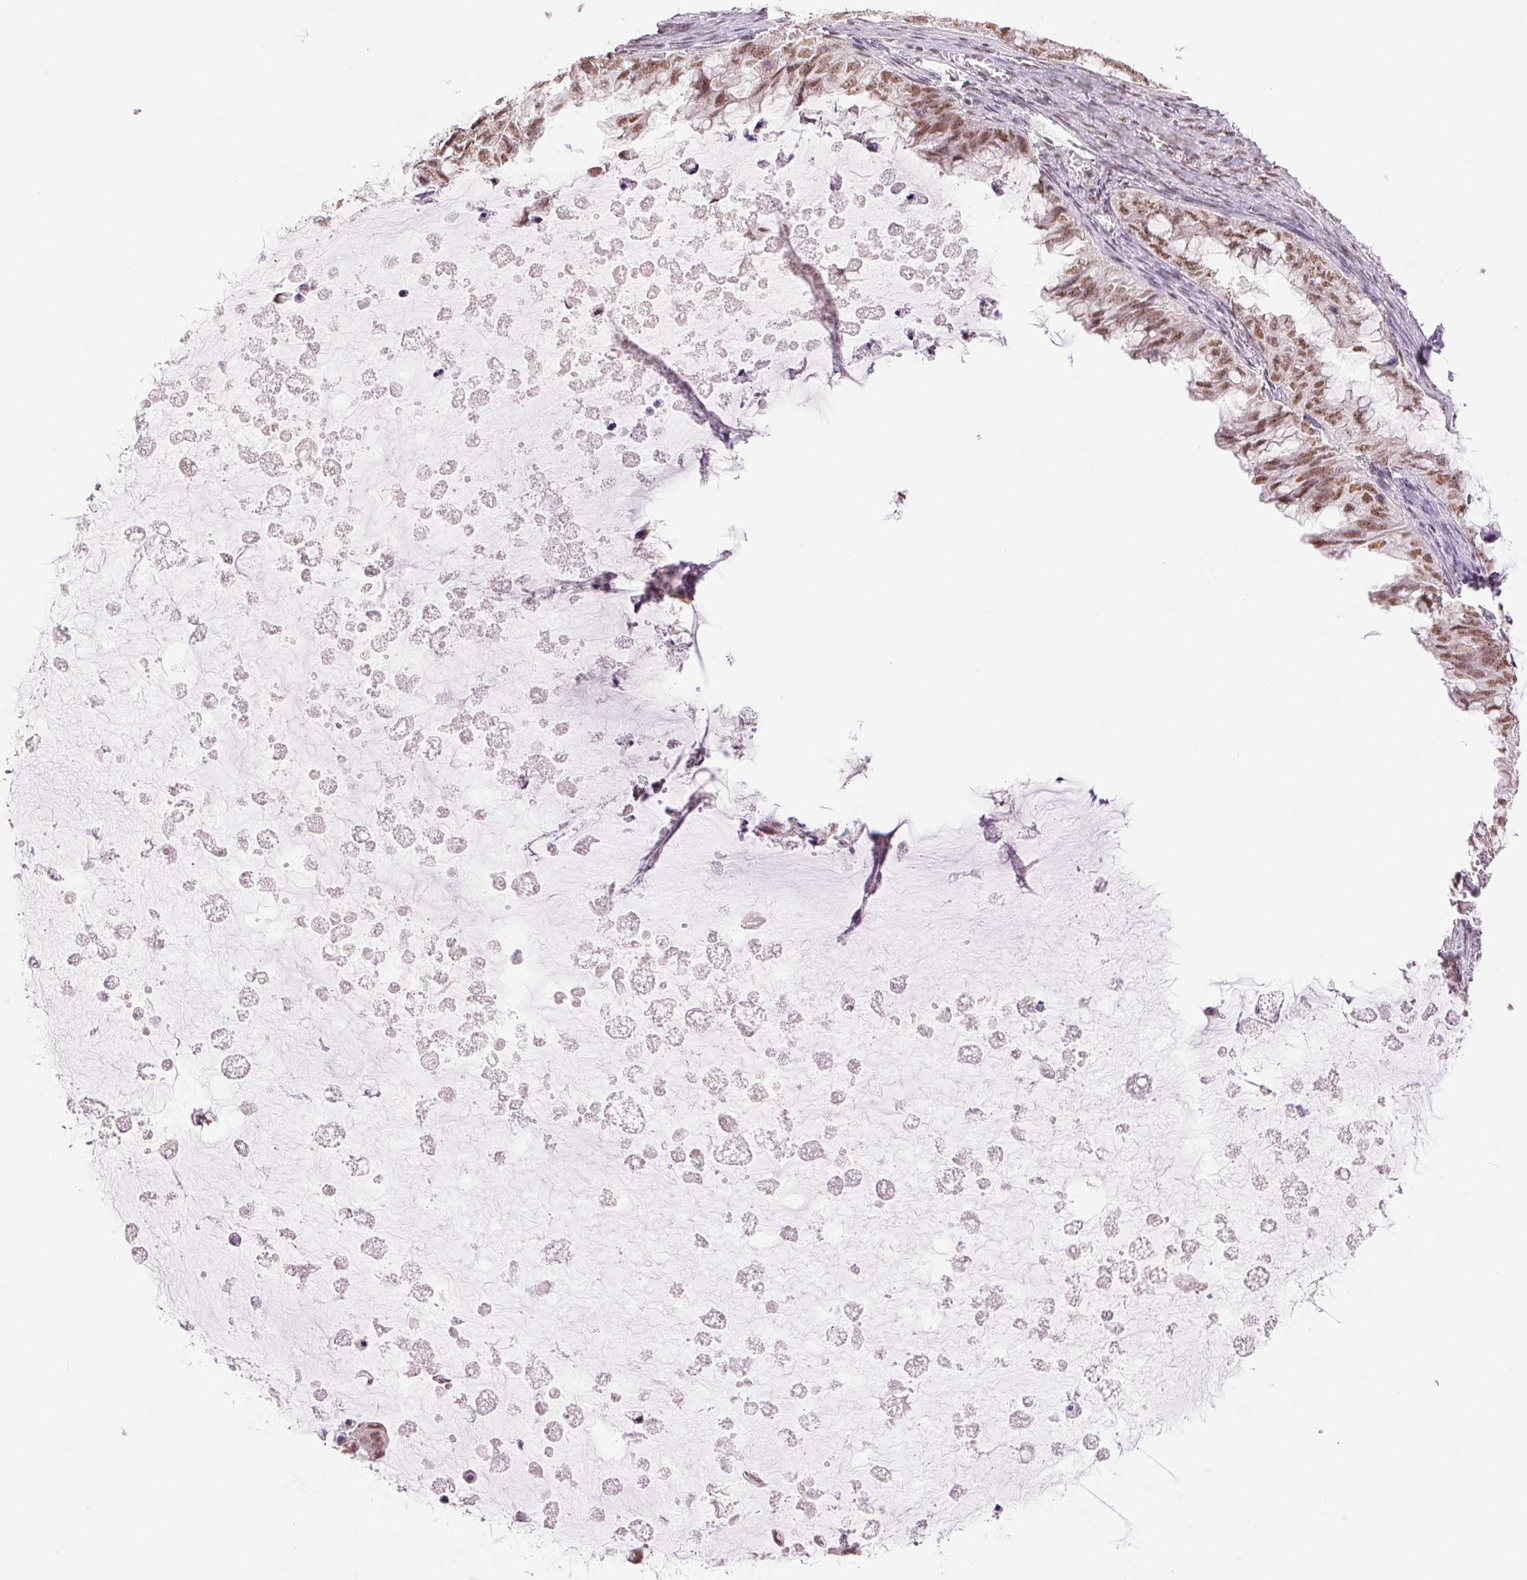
{"staining": {"intensity": "moderate", "quantity": ">75%", "location": "nuclear"}, "tissue": "ovarian cancer", "cell_type": "Tumor cells", "image_type": "cancer", "snomed": [{"axis": "morphology", "description": "Cystadenocarcinoma, mucinous, NOS"}, {"axis": "topography", "description": "Ovary"}], "caption": "An immunohistochemistry image of neoplastic tissue is shown. Protein staining in brown shows moderate nuclear positivity in ovarian mucinous cystadenocarcinoma within tumor cells.", "gene": "RPRD1B", "patient": {"sex": "female", "age": 72}}